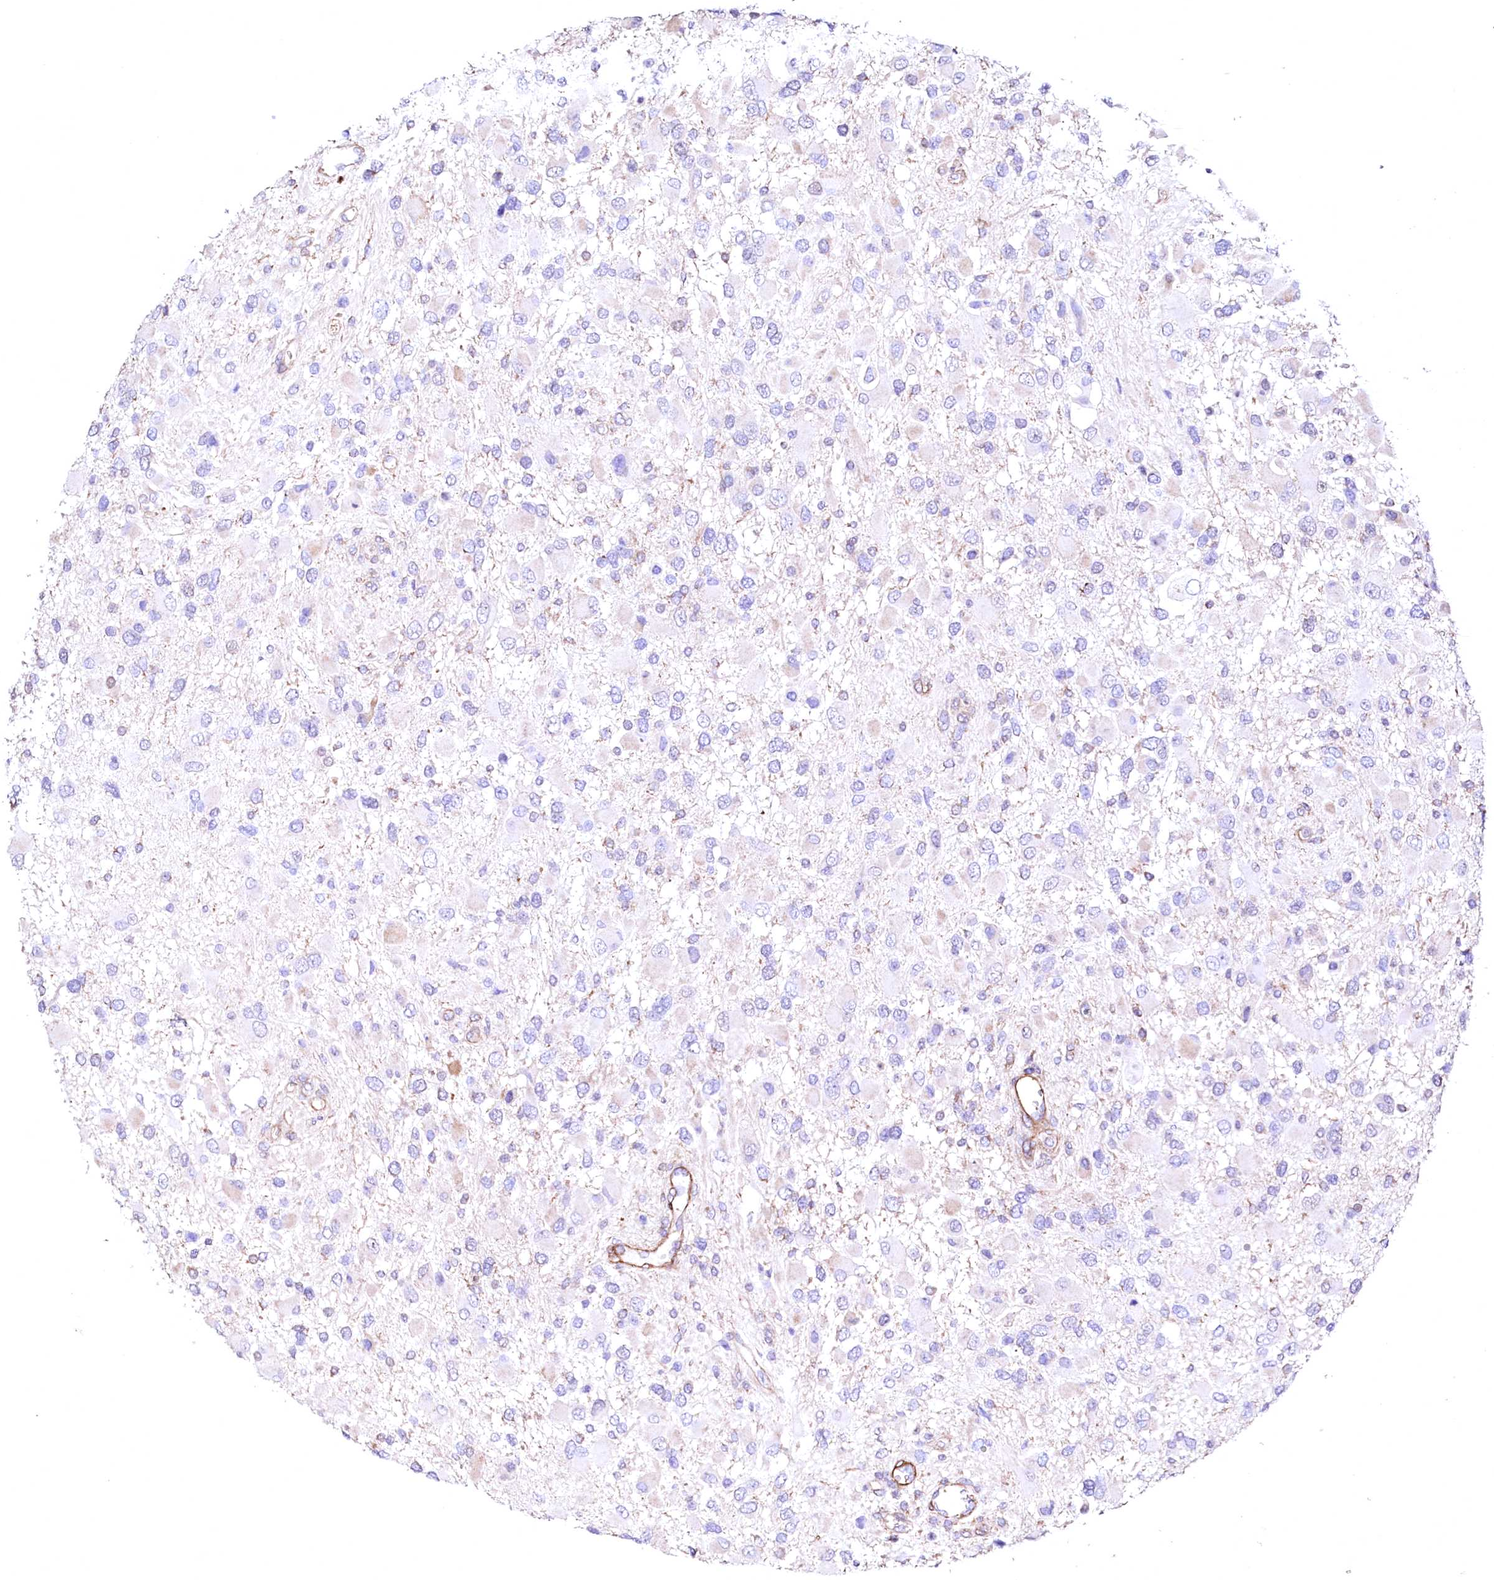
{"staining": {"intensity": "negative", "quantity": "none", "location": "none"}, "tissue": "glioma", "cell_type": "Tumor cells", "image_type": "cancer", "snomed": [{"axis": "morphology", "description": "Glioma, malignant, High grade"}, {"axis": "topography", "description": "Brain"}], "caption": "Protein analysis of malignant glioma (high-grade) reveals no significant positivity in tumor cells.", "gene": "GPR176", "patient": {"sex": "male", "age": 53}}